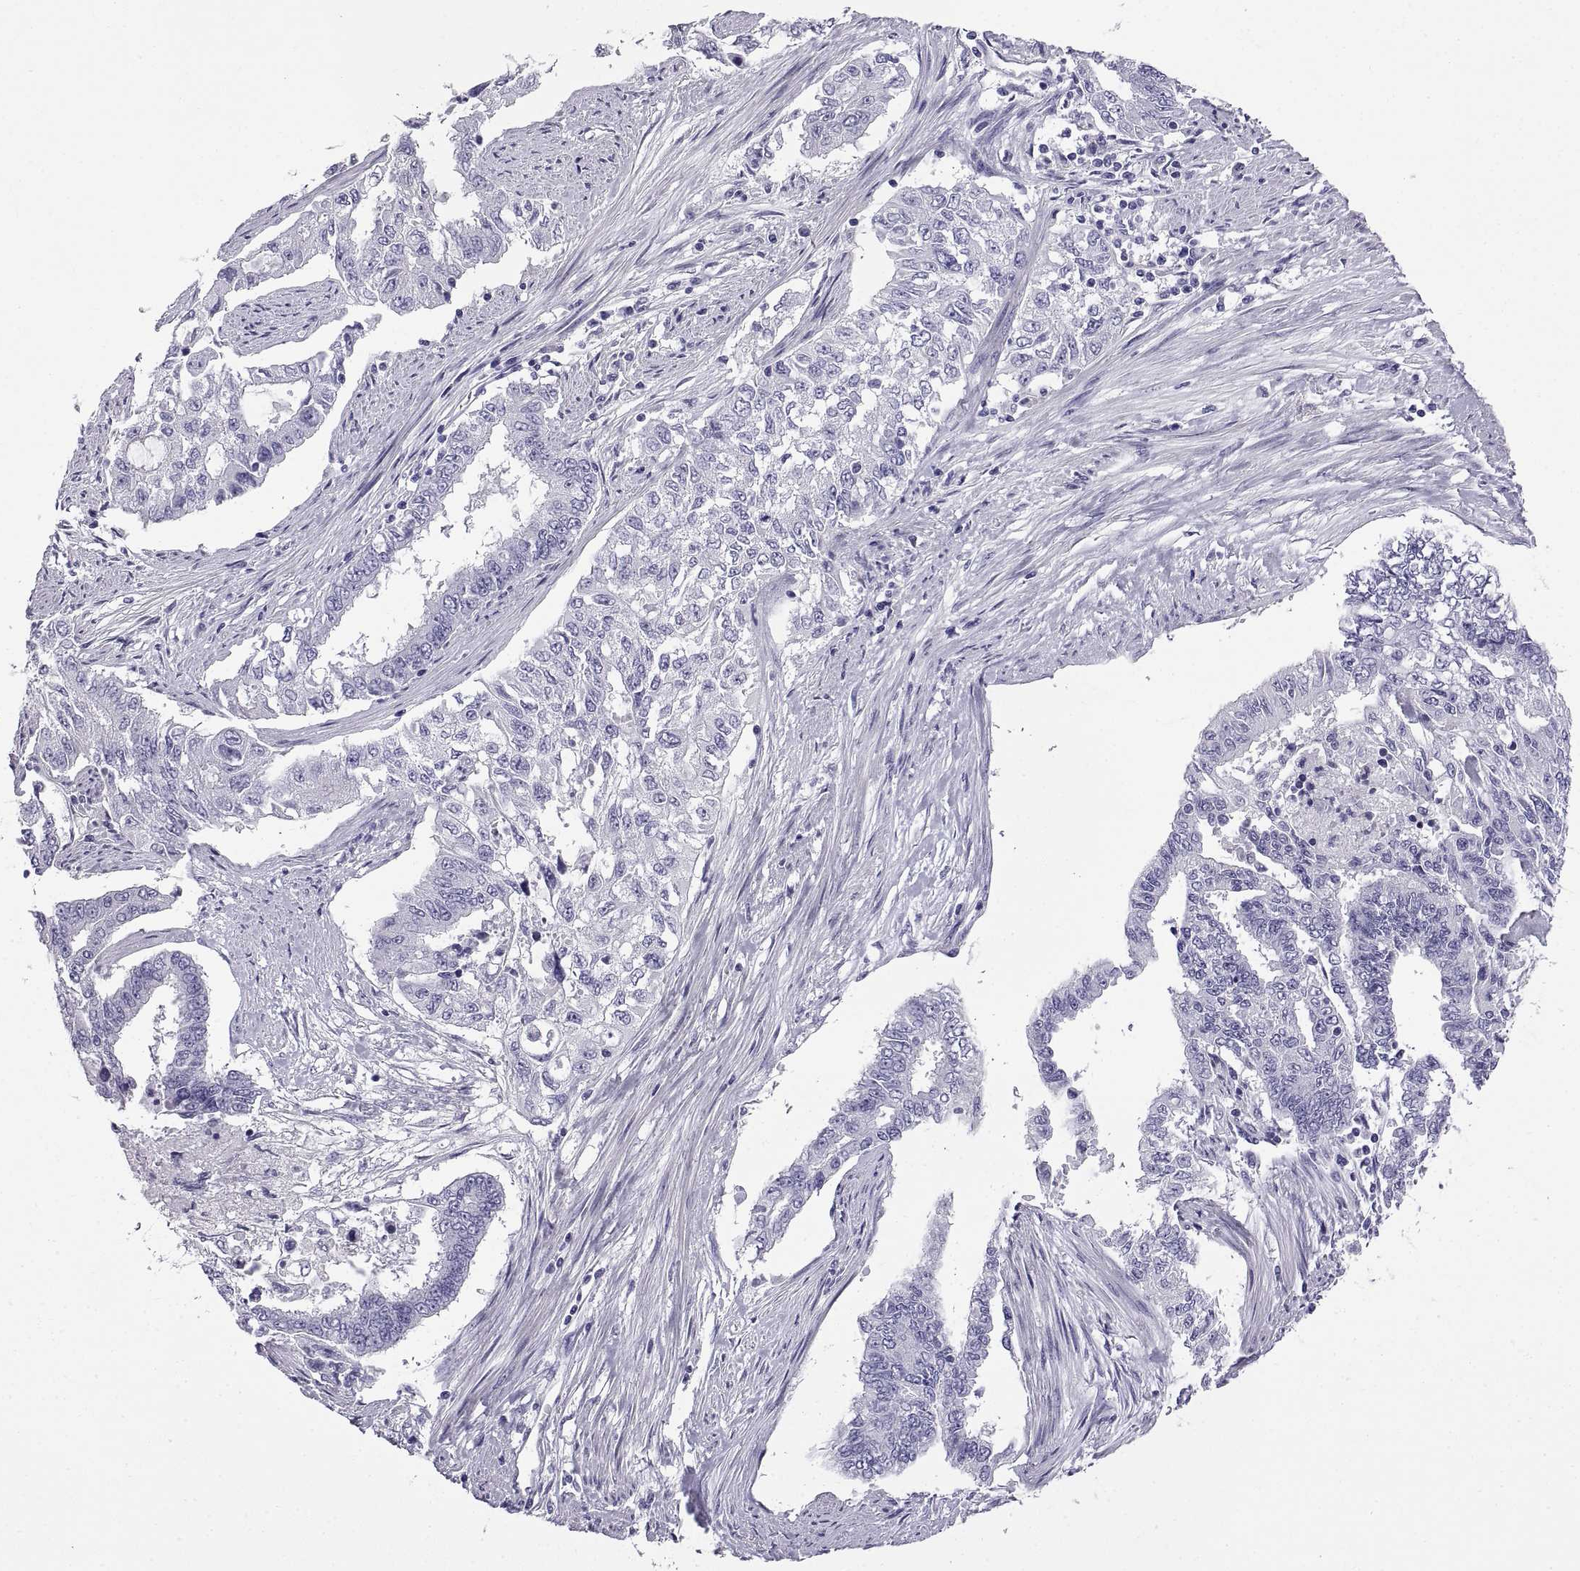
{"staining": {"intensity": "negative", "quantity": "none", "location": "none"}, "tissue": "endometrial cancer", "cell_type": "Tumor cells", "image_type": "cancer", "snomed": [{"axis": "morphology", "description": "Adenocarcinoma, NOS"}, {"axis": "topography", "description": "Uterus"}], "caption": "This histopathology image is of adenocarcinoma (endometrial) stained with immunohistochemistry to label a protein in brown with the nuclei are counter-stained blue. There is no expression in tumor cells.", "gene": "SPDYE1", "patient": {"sex": "female", "age": 59}}